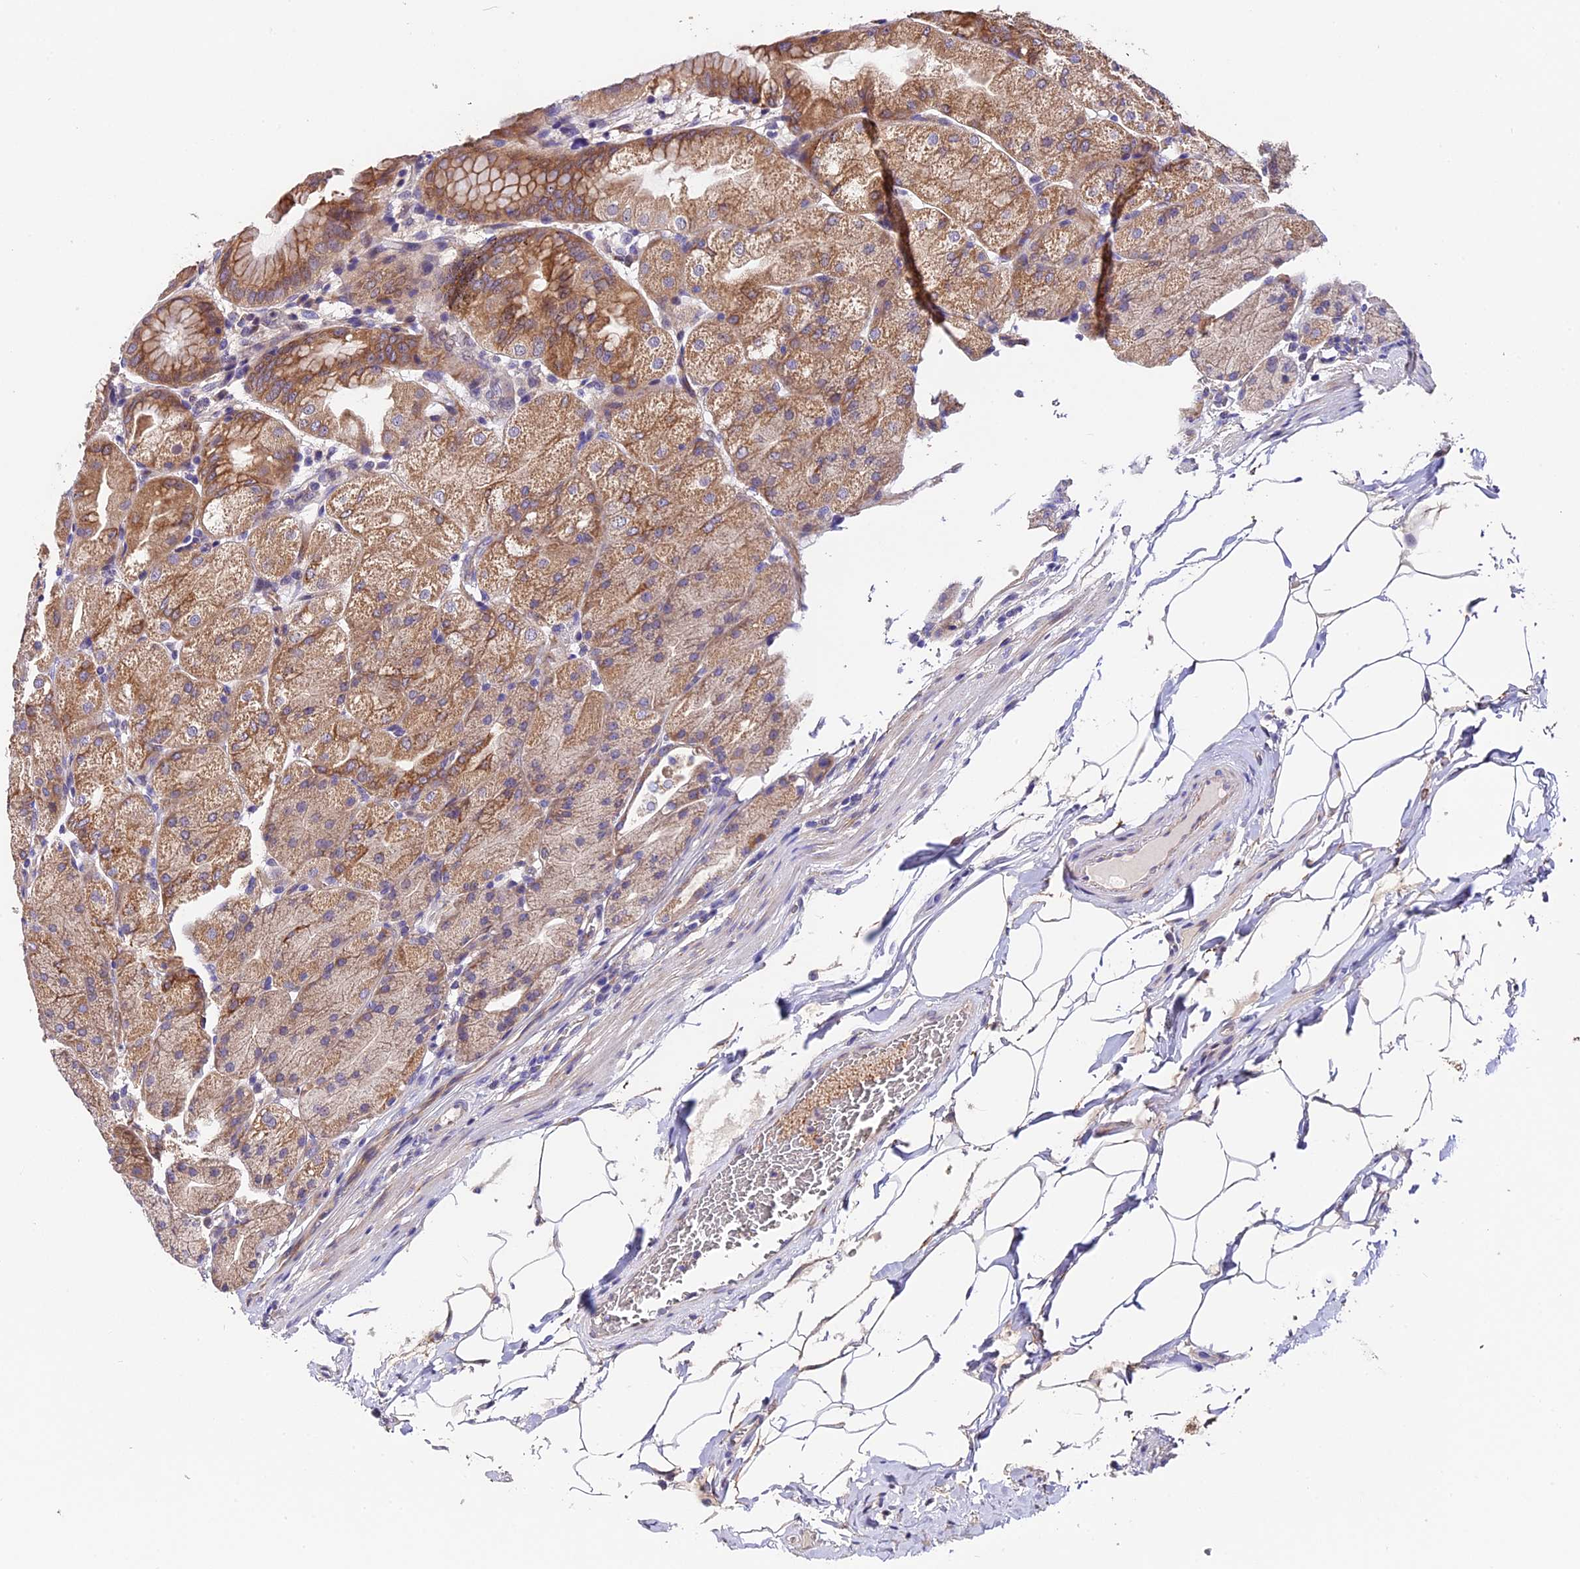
{"staining": {"intensity": "moderate", "quantity": "25%-75%", "location": "cytoplasmic/membranous"}, "tissue": "stomach", "cell_type": "Glandular cells", "image_type": "normal", "snomed": [{"axis": "morphology", "description": "Normal tissue, NOS"}, {"axis": "topography", "description": "Stomach, upper"}, {"axis": "topography", "description": "Stomach, lower"}], "caption": "Brown immunohistochemical staining in unremarkable stomach displays moderate cytoplasmic/membranous positivity in about 25%-75% of glandular cells. (DAB (3,3'-diaminobenzidine) IHC with brightfield microscopy, high magnification).", "gene": "TRMT1", "patient": {"sex": "male", "age": 62}}